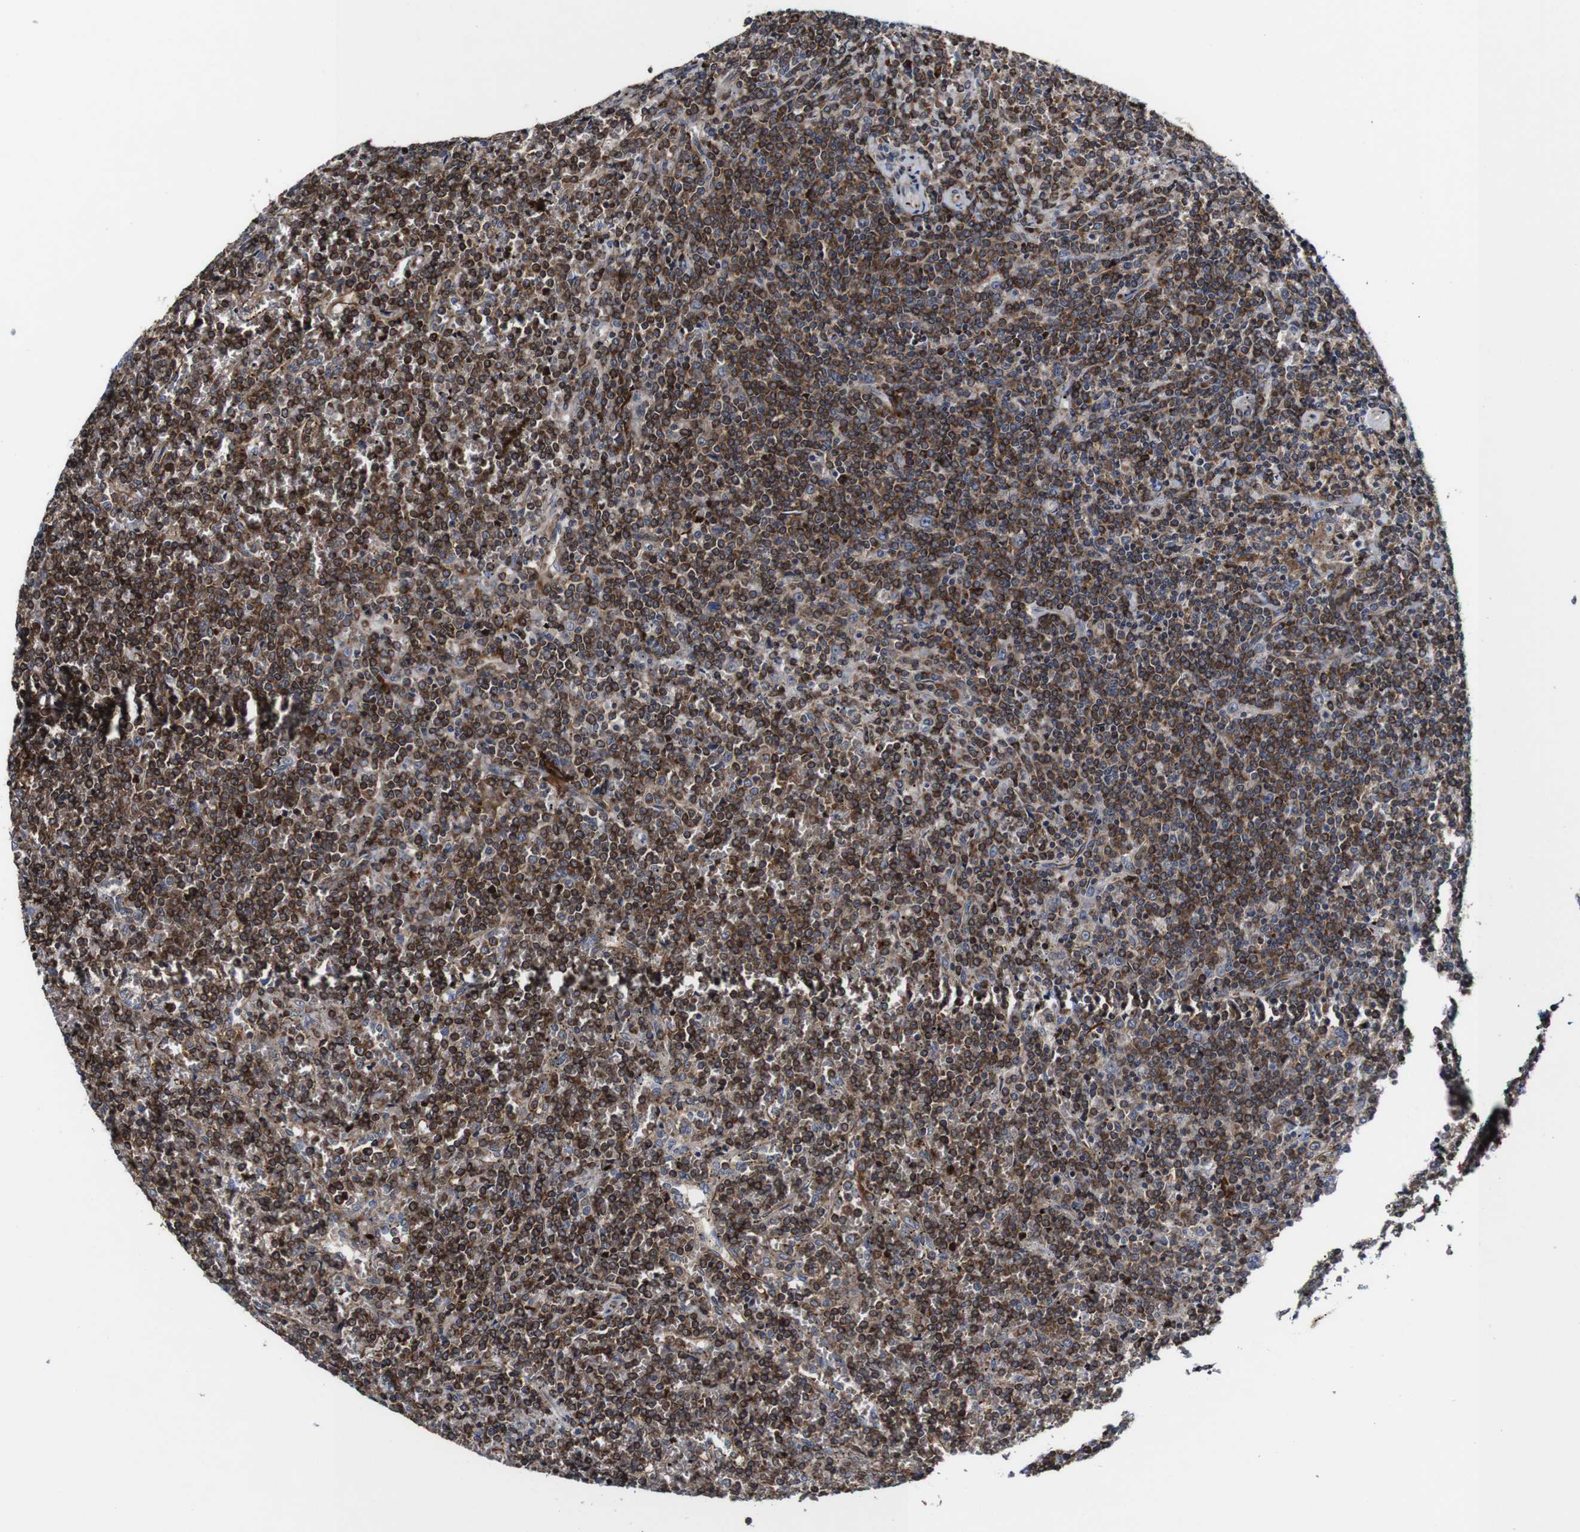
{"staining": {"intensity": "moderate", "quantity": ">75%", "location": "cytoplasmic/membranous"}, "tissue": "lymphoma", "cell_type": "Tumor cells", "image_type": "cancer", "snomed": [{"axis": "morphology", "description": "Malignant lymphoma, non-Hodgkin's type, Low grade"}, {"axis": "topography", "description": "Spleen"}], "caption": "DAB (3,3'-diaminobenzidine) immunohistochemical staining of malignant lymphoma, non-Hodgkin's type (low-grade) exhibits moderate cytoplasmic/membranous protein expression in about >75% of tumor cells. The protein of interest is shown in brown color, while the nuclei are stained blue.", "gene": "JAK2", "patient": {"sex": "female", "age": 19}}